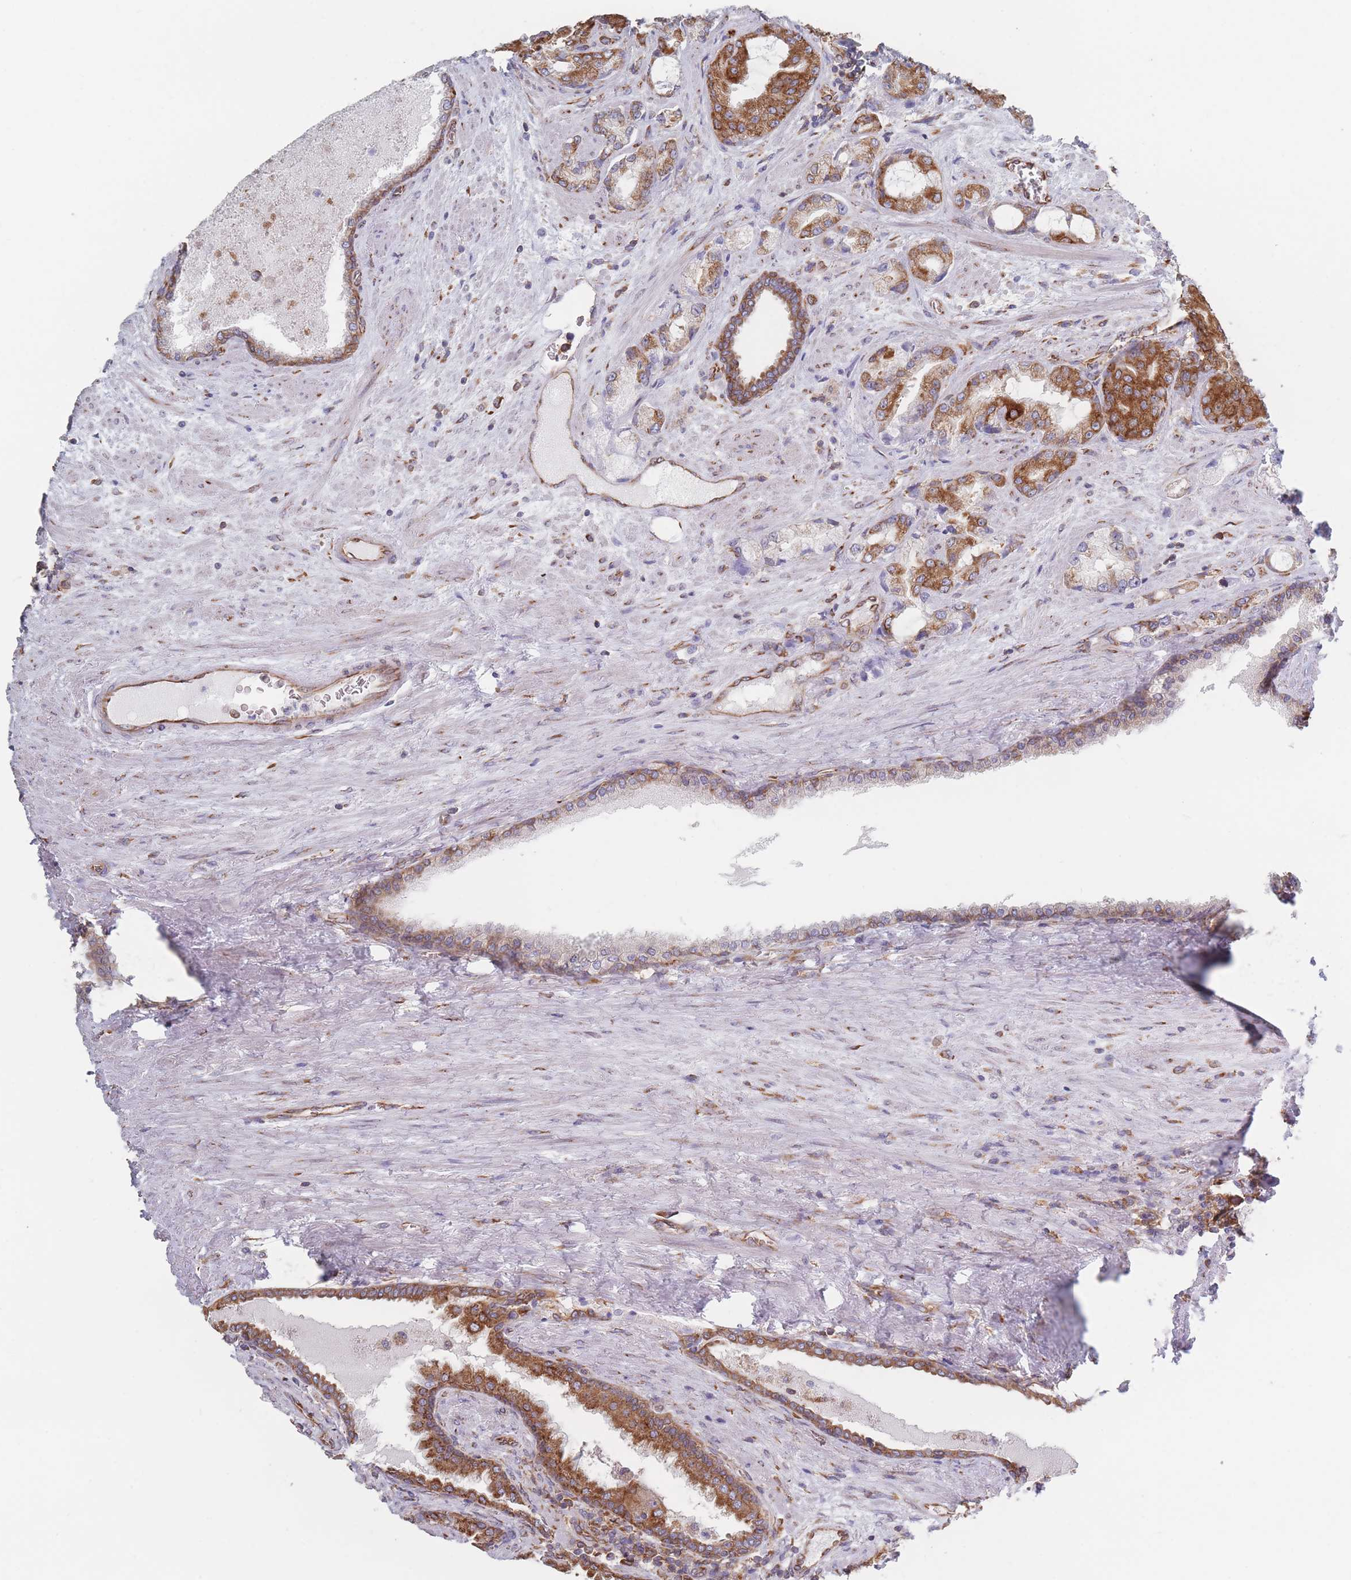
{"staining": {"intensity": "strong", "quantity": ">75%", "location": "cytoplasmic/membranous"}, "tissue": "prostate cancer", "cell_type": "Tumor cells", "image_type": "cancer", "snomed": [{"axis": "morphology", "description": "Adenocarcinoma, High grade"}, {"axis": "topography", "description": "Prostate"}], "caption": "The image shows immunohistochemical staining of high-grade adenocarcinoma (prostate). There is strong cytoplasmic/membranous staining is present in about >75% of tumor cells. (IHC, brightfield microscopy, high magnification).", "gene": "EEF1B2", "patient": {"sex": "male", "age": 68}}